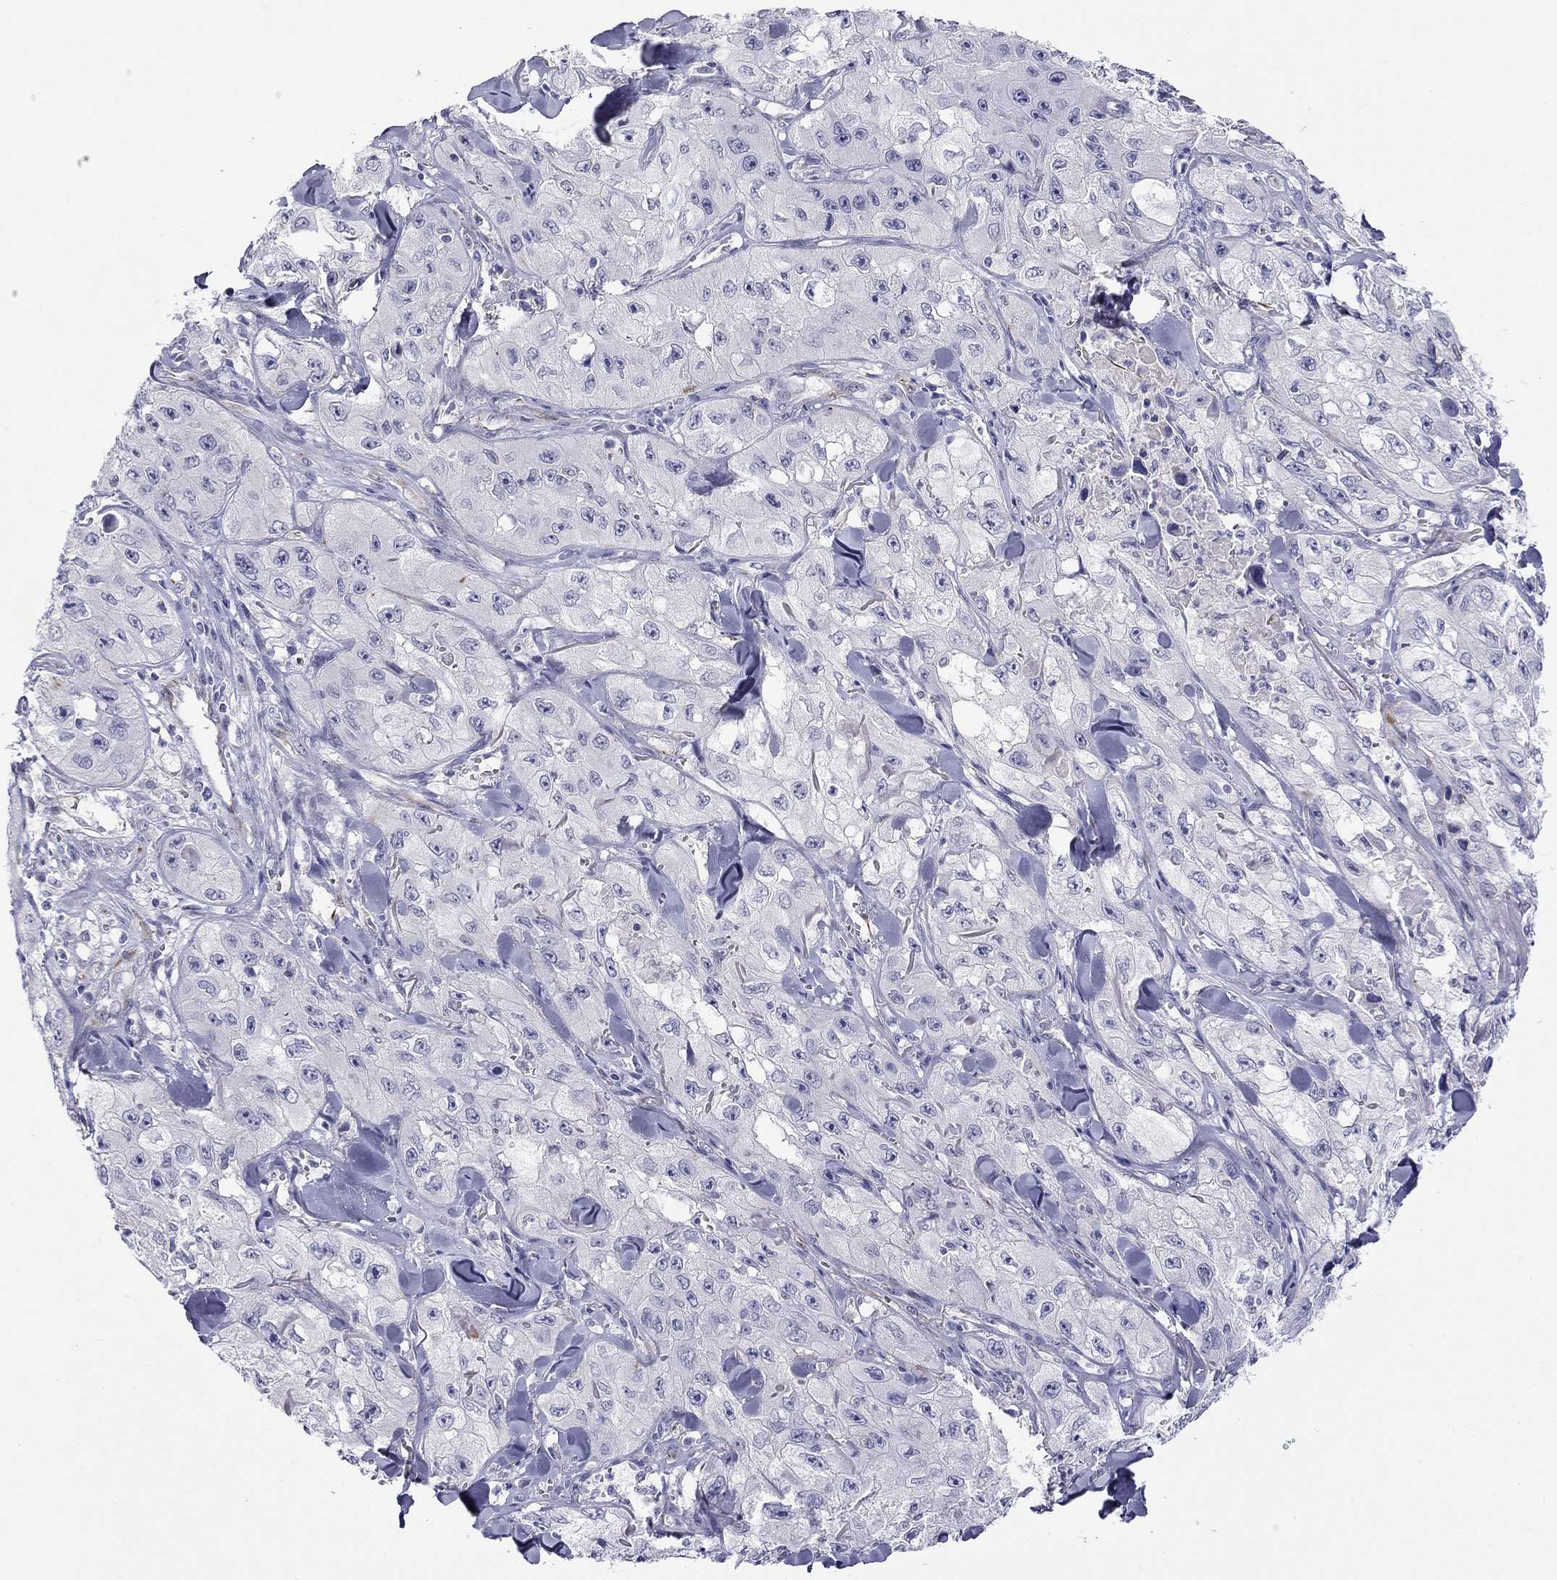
{"staining": {"intensity": "negative", "quantity": "none", "location": "none"}, "tissue": "skin cancer", "cell_type": "Tumor cells", "image_type": "cancer", "snomed": [{"axis": "morphology", "description": "Squamous cell carcinoma, NOS"}, {"axis": "topography", "description": "Skin"}, {"axis": "topography", "description": "Subcutis"}], "caption": "An immunohistochemistry image of squamous cell carcinoma (skin) is shown. There is no staining in tumor cells of squamous cell carcinoma (skin).", "gene": "RTL1", "patient": {"sex": "male", "age": 73}}